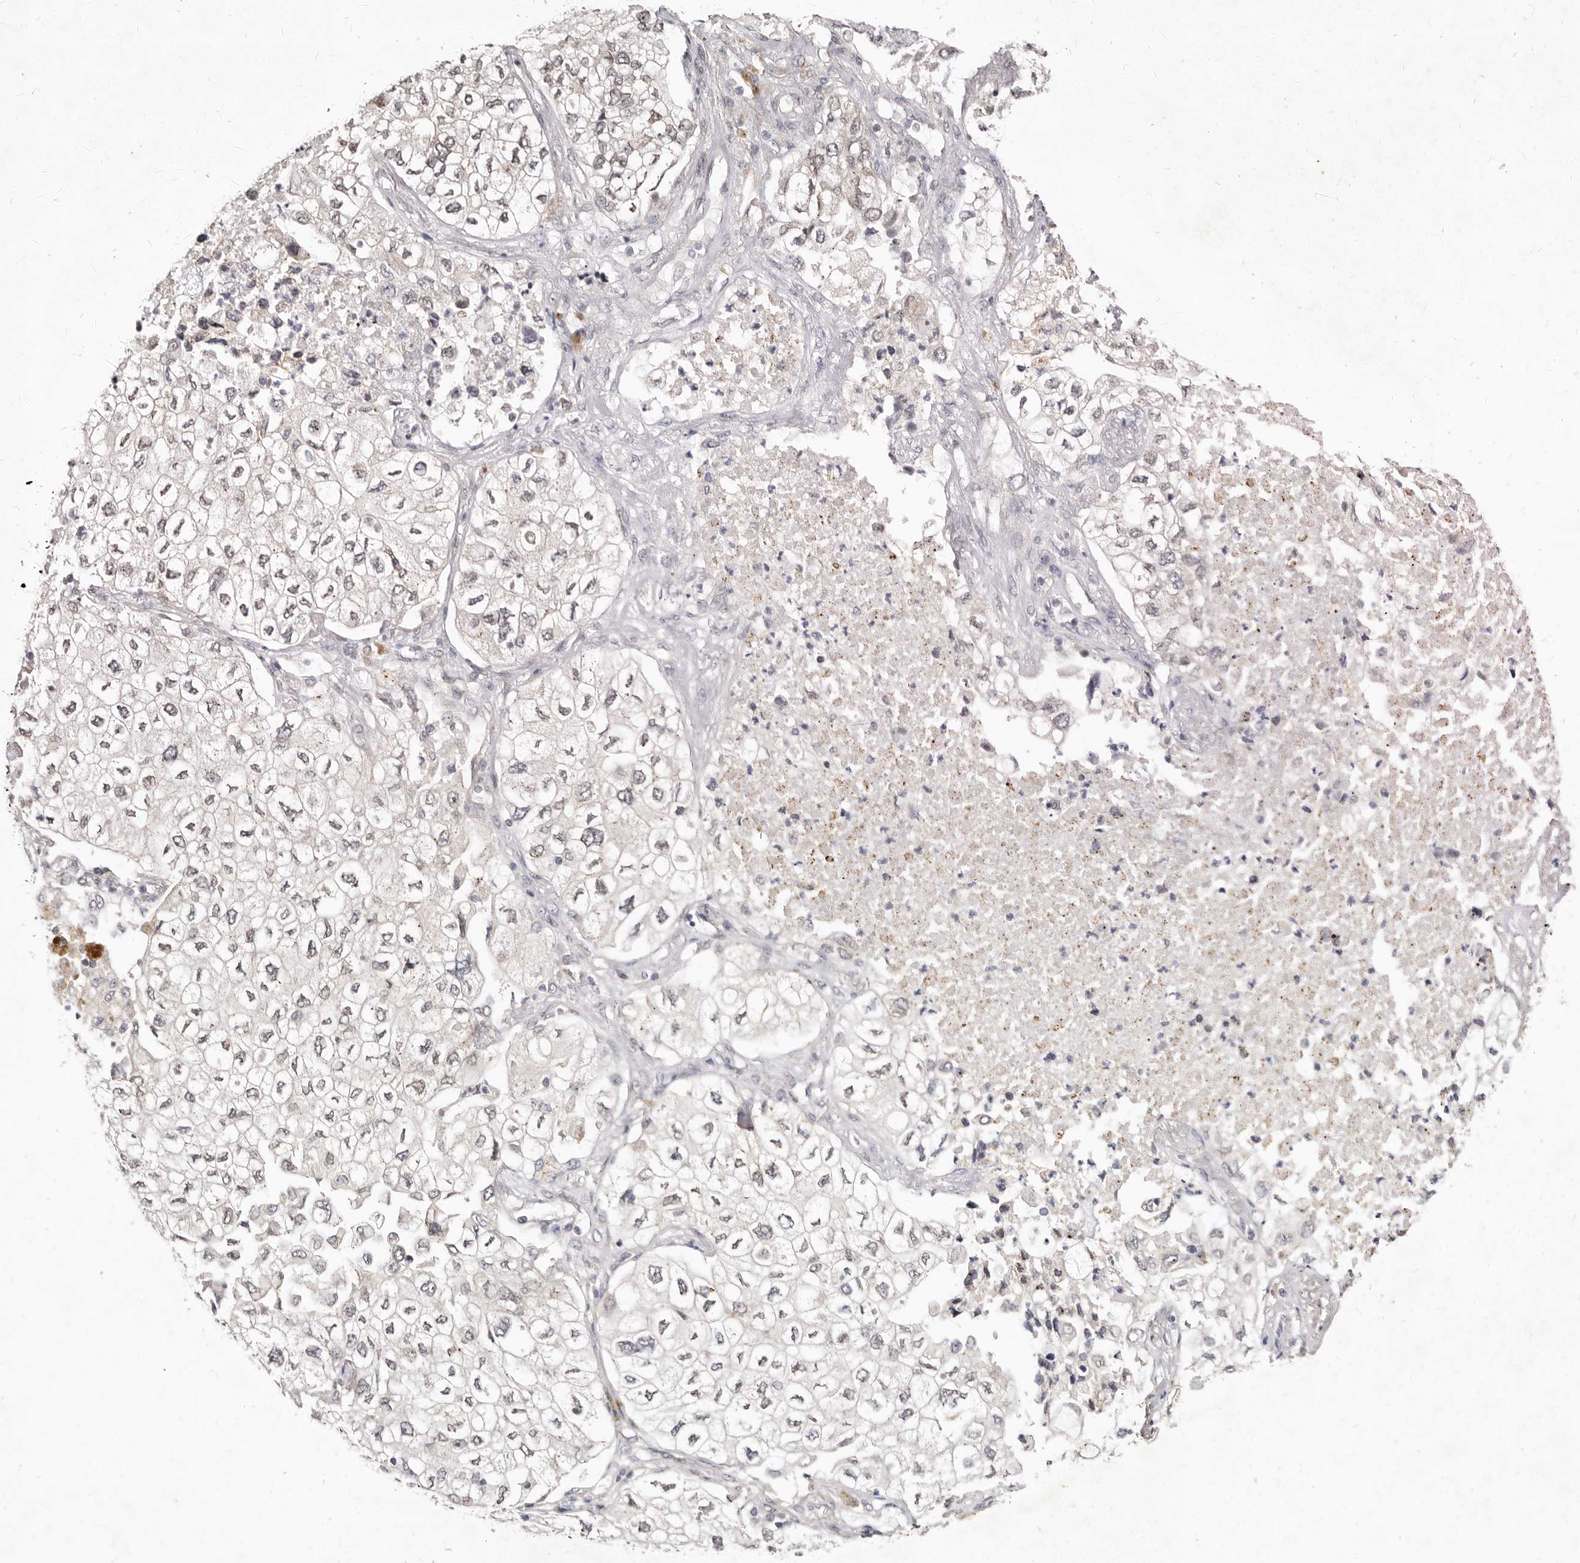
{"staining": {"intensity": "weak", "quantity": "<25%", "location": "nuclear"}, "tissue": "lung cancer", "cell_type": "Tumor cells", "image_type": "cancer", "snomed": [{"axis": "morphology", "description": "Adenocarcinoma, NOS"}, {"axis": "topography", "description": "Lung"}], "caption": "Immunohistochemistry (IHC) image of lung cancer (adenocarcinoma) stained for a protein (brown), which shows no staining in tumor cells.", "gene": "LCORL", "patient": {"sex": "male", "age": 63}}